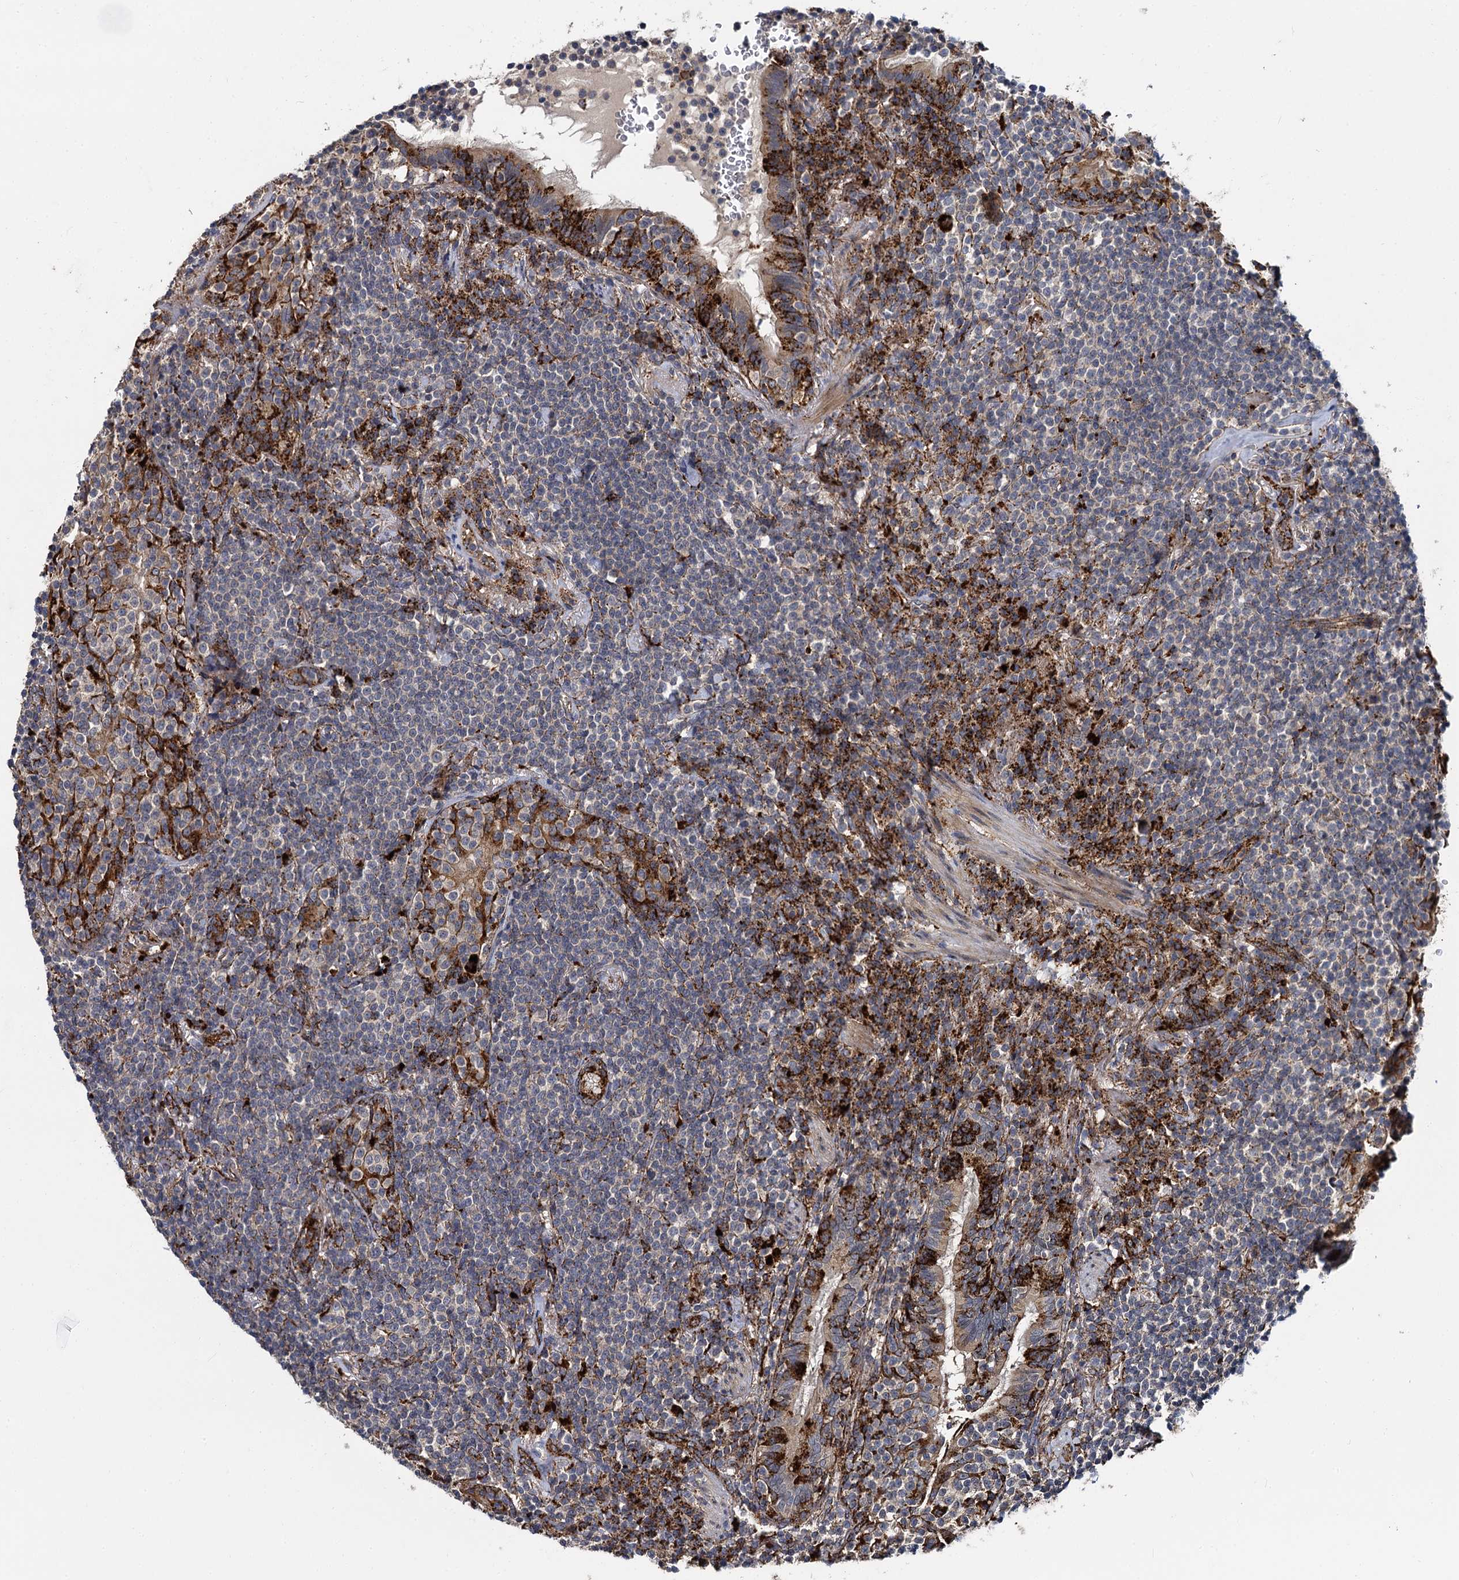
{"staining": {"intensity": "negative", "quantity": "none", "location": "none"}, "tissue": "lymphoma", "cell_type": "Tumor cells", "image_type": "cancer", "snomed": [{"axis": "morphology", "description": "Malignant lymphoma, non-Hodgkin's type, Low grade"}, {"axis": "topography", "description": "Lung"}], "caption": "Tumor cells are negative for protein expression in human lymphoma.", "gene": "GBA1", "patient": {"sex": "female", "age": 71}}